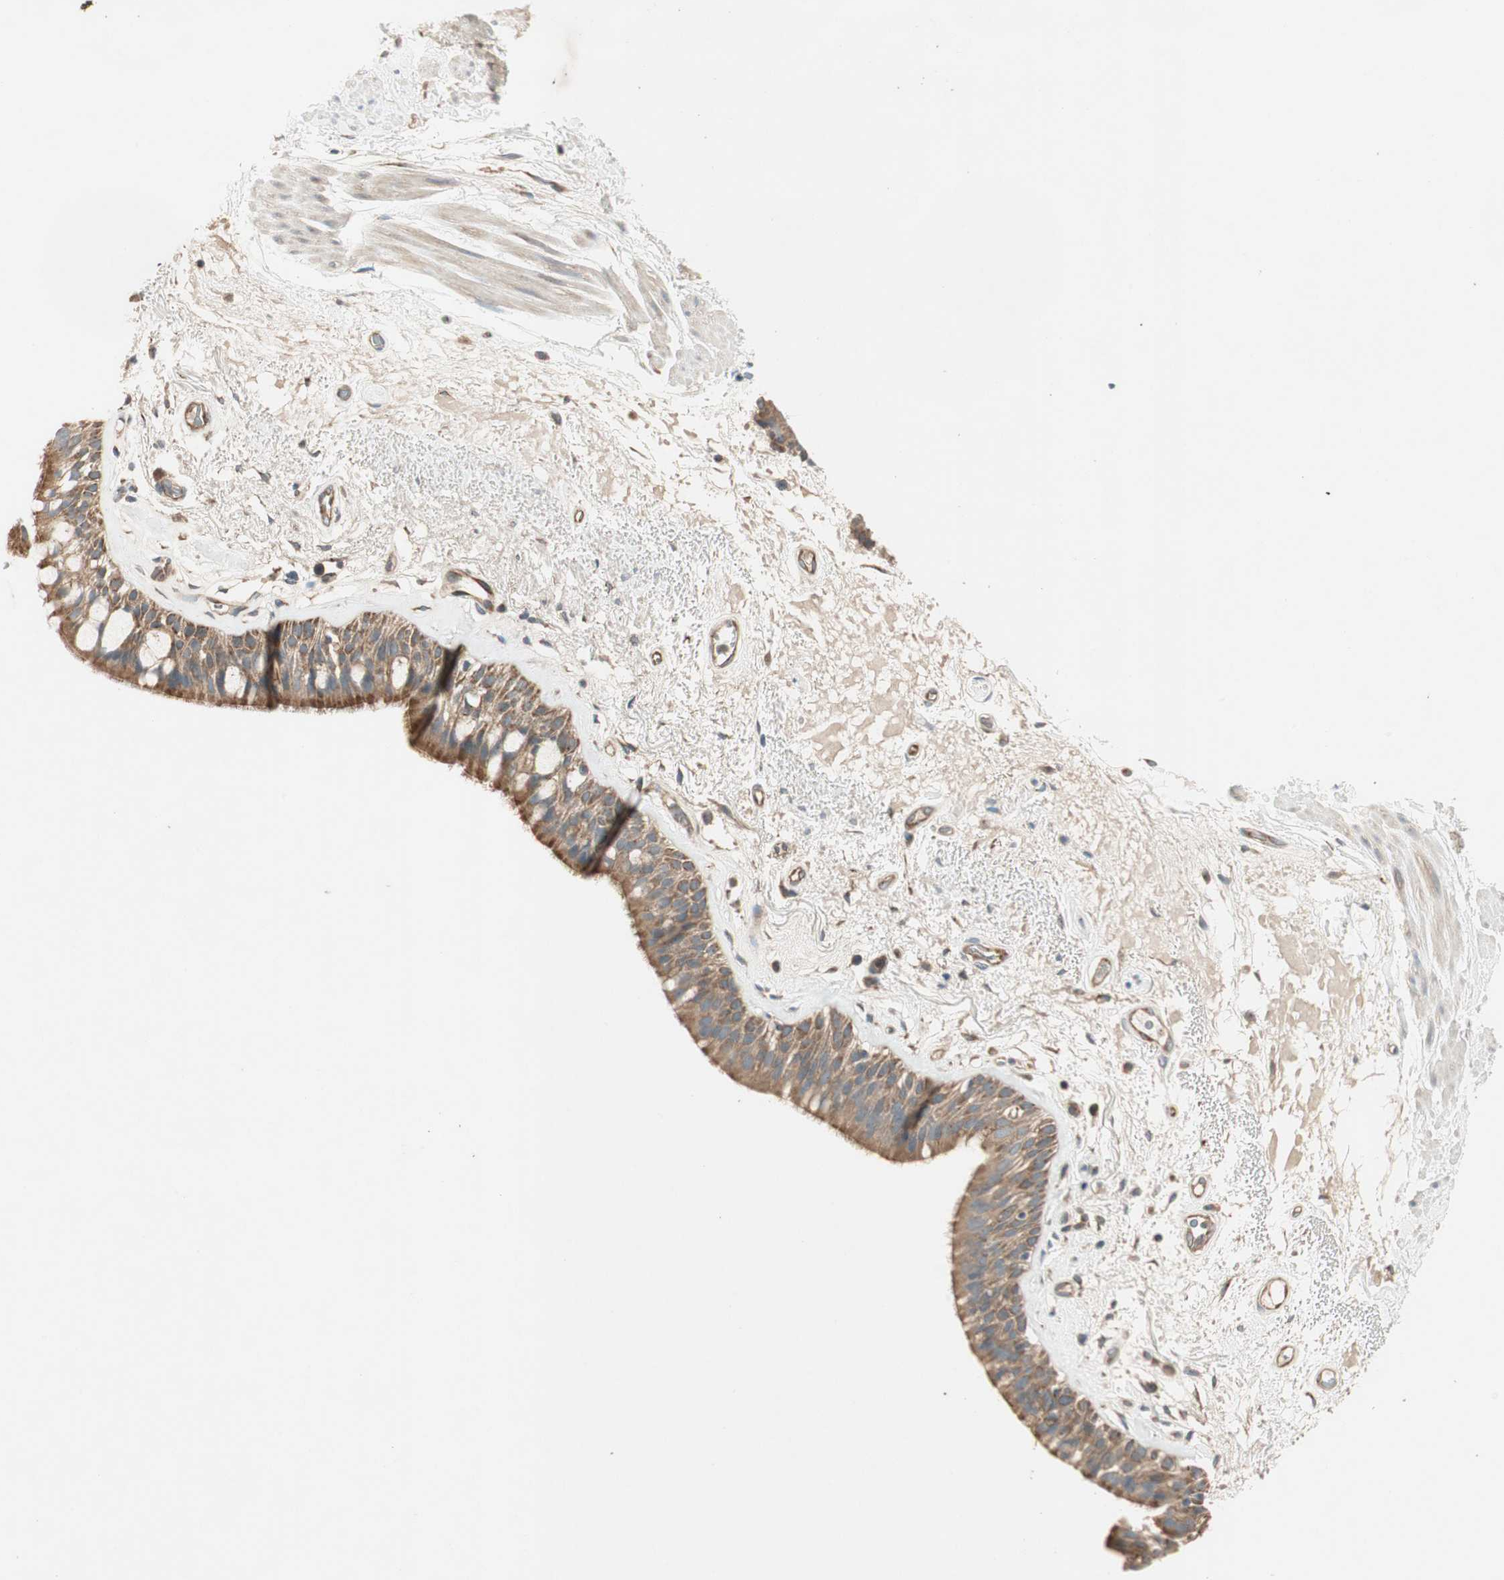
{"staining": {"intensity": "moderate", "quantity": ">75%", "location": "cytoplasmic/membranous"}, "tissue": "bronchus", "cell_type": "Respiratory epithelial cells", "image_type": "normal", "snomed": [{"axis": "morphology", "description": "Normal tissue, NOS"}, {"axis": "topography", "description": "Bronchus"}], "caption": "Protein expression analysis of normal bronchus exhibits moderate cytoplasmic/membranous positivity in about >75% of respiratory epithelial cells.", "gene": "CHADL", "patient": {"sex": "male", "age": 66}}